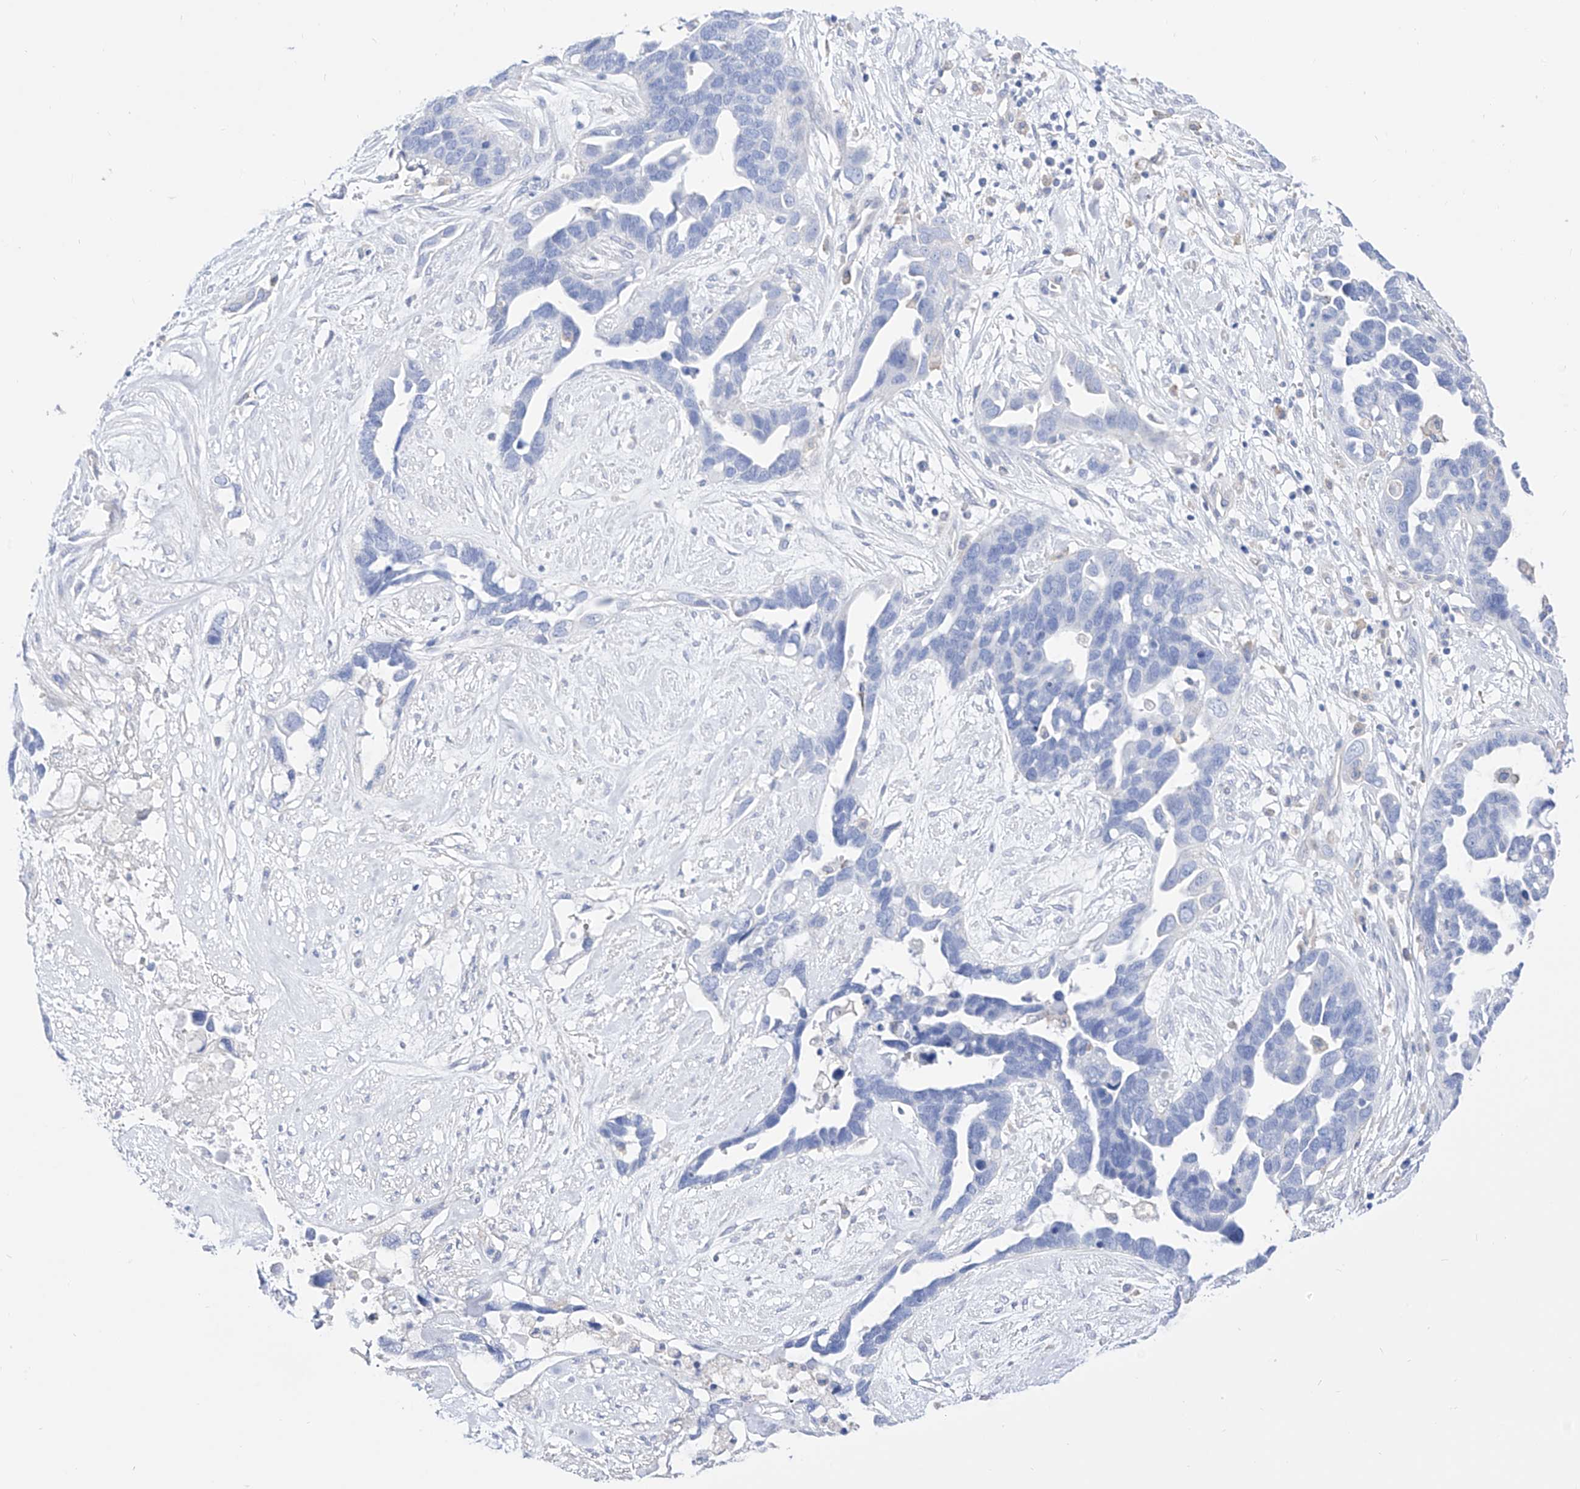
{"staining": {"intensity": "negative", "quantity": "none", "location": "none"}, "tissue": "ovarian cancer", "cell_type": "Tumor cells", "image_type": "cancer", "snomed": [{"axis": "morphology", "description": "Cystadenocarcinoma, serous, NOS"}, {"axis": "topography", "description": "Ovary"}], "caption": "An immunohistochemistry (IHC) photomicrograph of ovarian serous cystadenocarcinoma is shown. There is no staining in tumor cells of ovarian serous cystadenocarcinoma.", "gene": "ZNF653", "patient": {"sex": "female", "age": 54}}